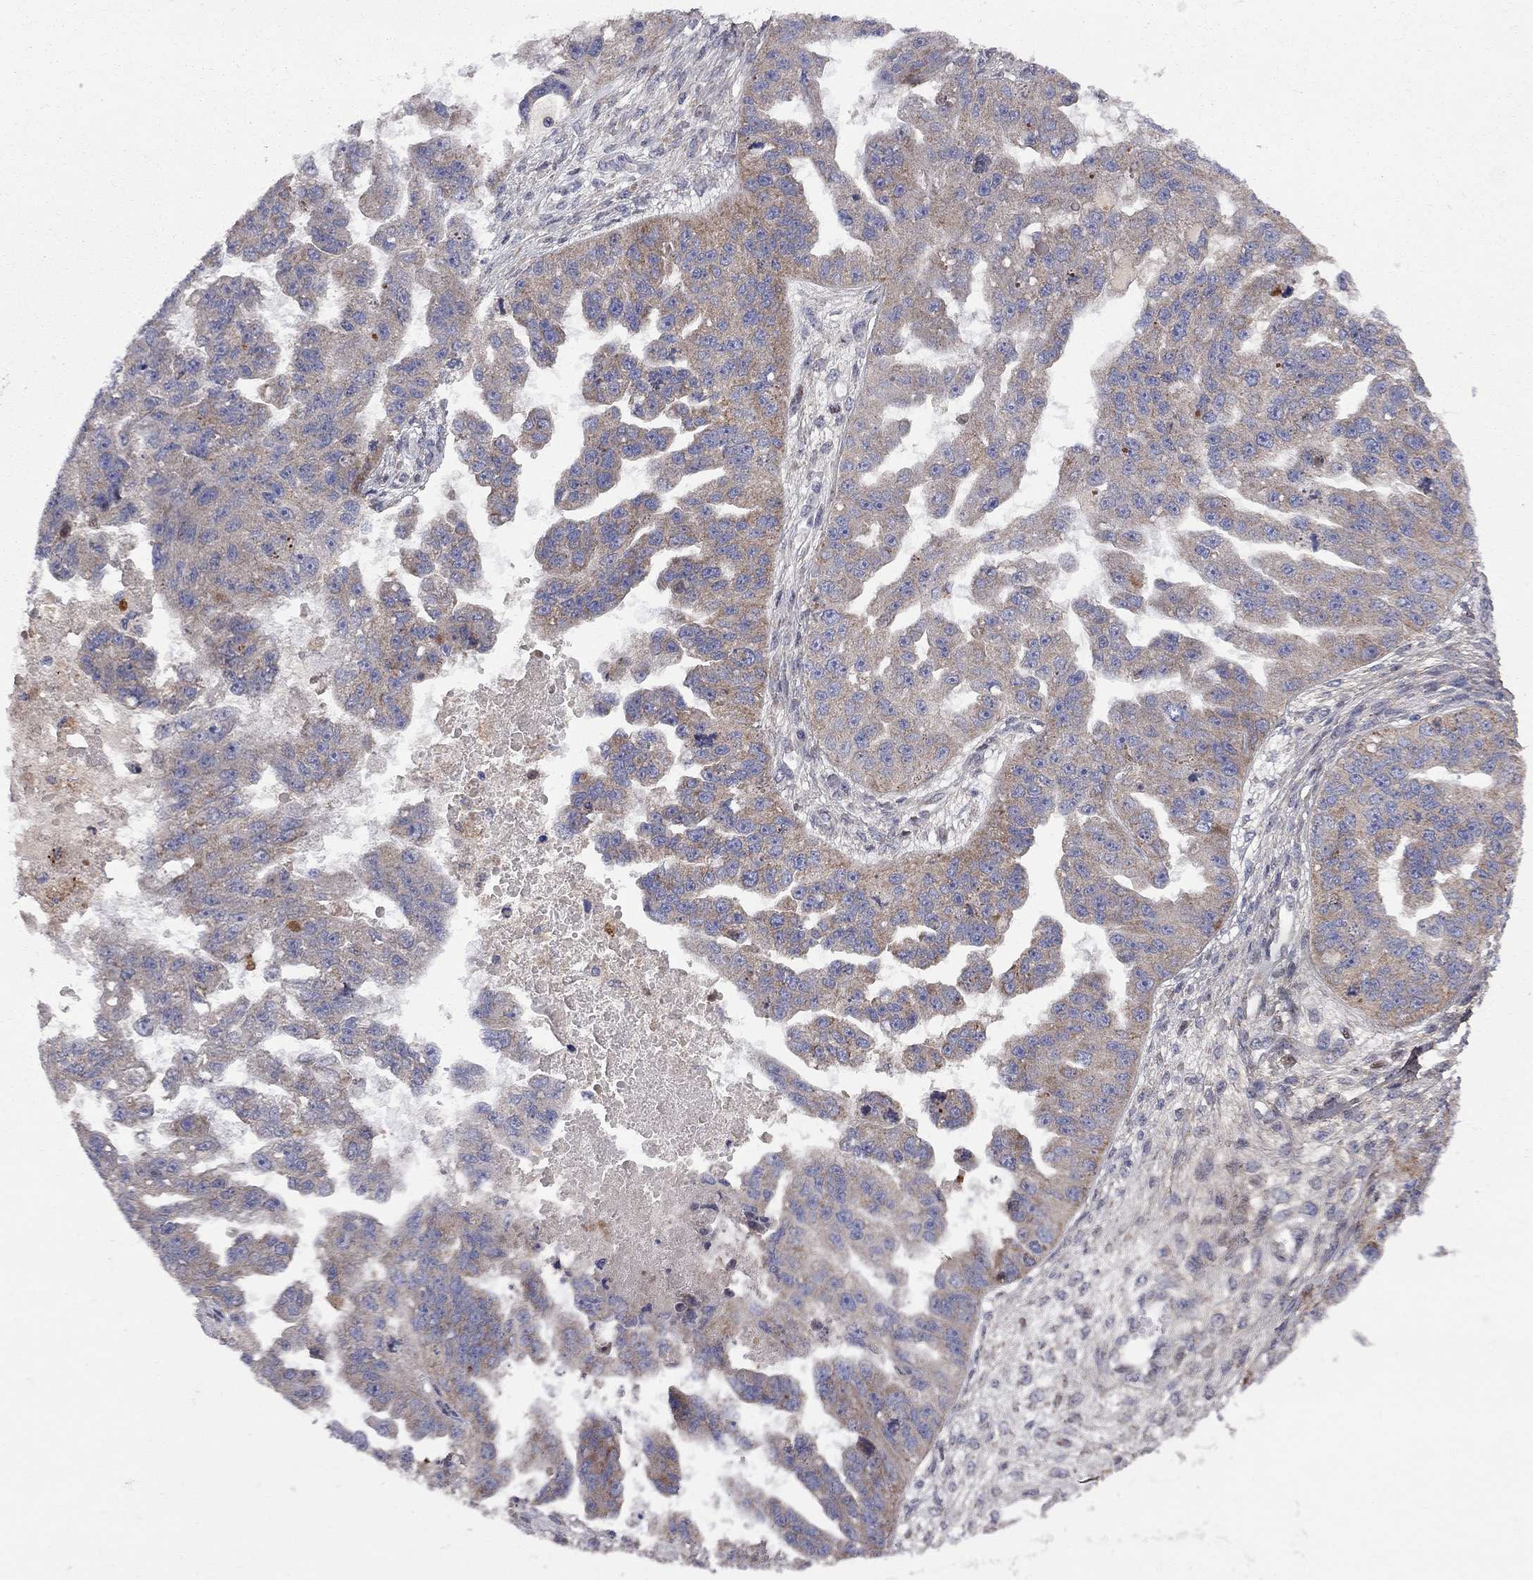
{"staining": {"intensity": "weak", "quantity": ">75%", "location": "cytoplasmic/membranous"}, "tissue": "ovarian cancer", "cell_type": "Tumor cells", "image_type": "cancer", "snomed": [{"axis": "morphology", "description": "Cystadenocarcinoma, serous, NOS"}, {"axis": "topography", "description": "Ovary"}], "caption": "Weak cytoplasmic/membranous expression for a protein is present in approximately >75% of tumor cells of ovarian cancer using immunohistochemistry (IHC).", "gene": "CNOT11", "patient": {"sex": "female", "age": 58}}